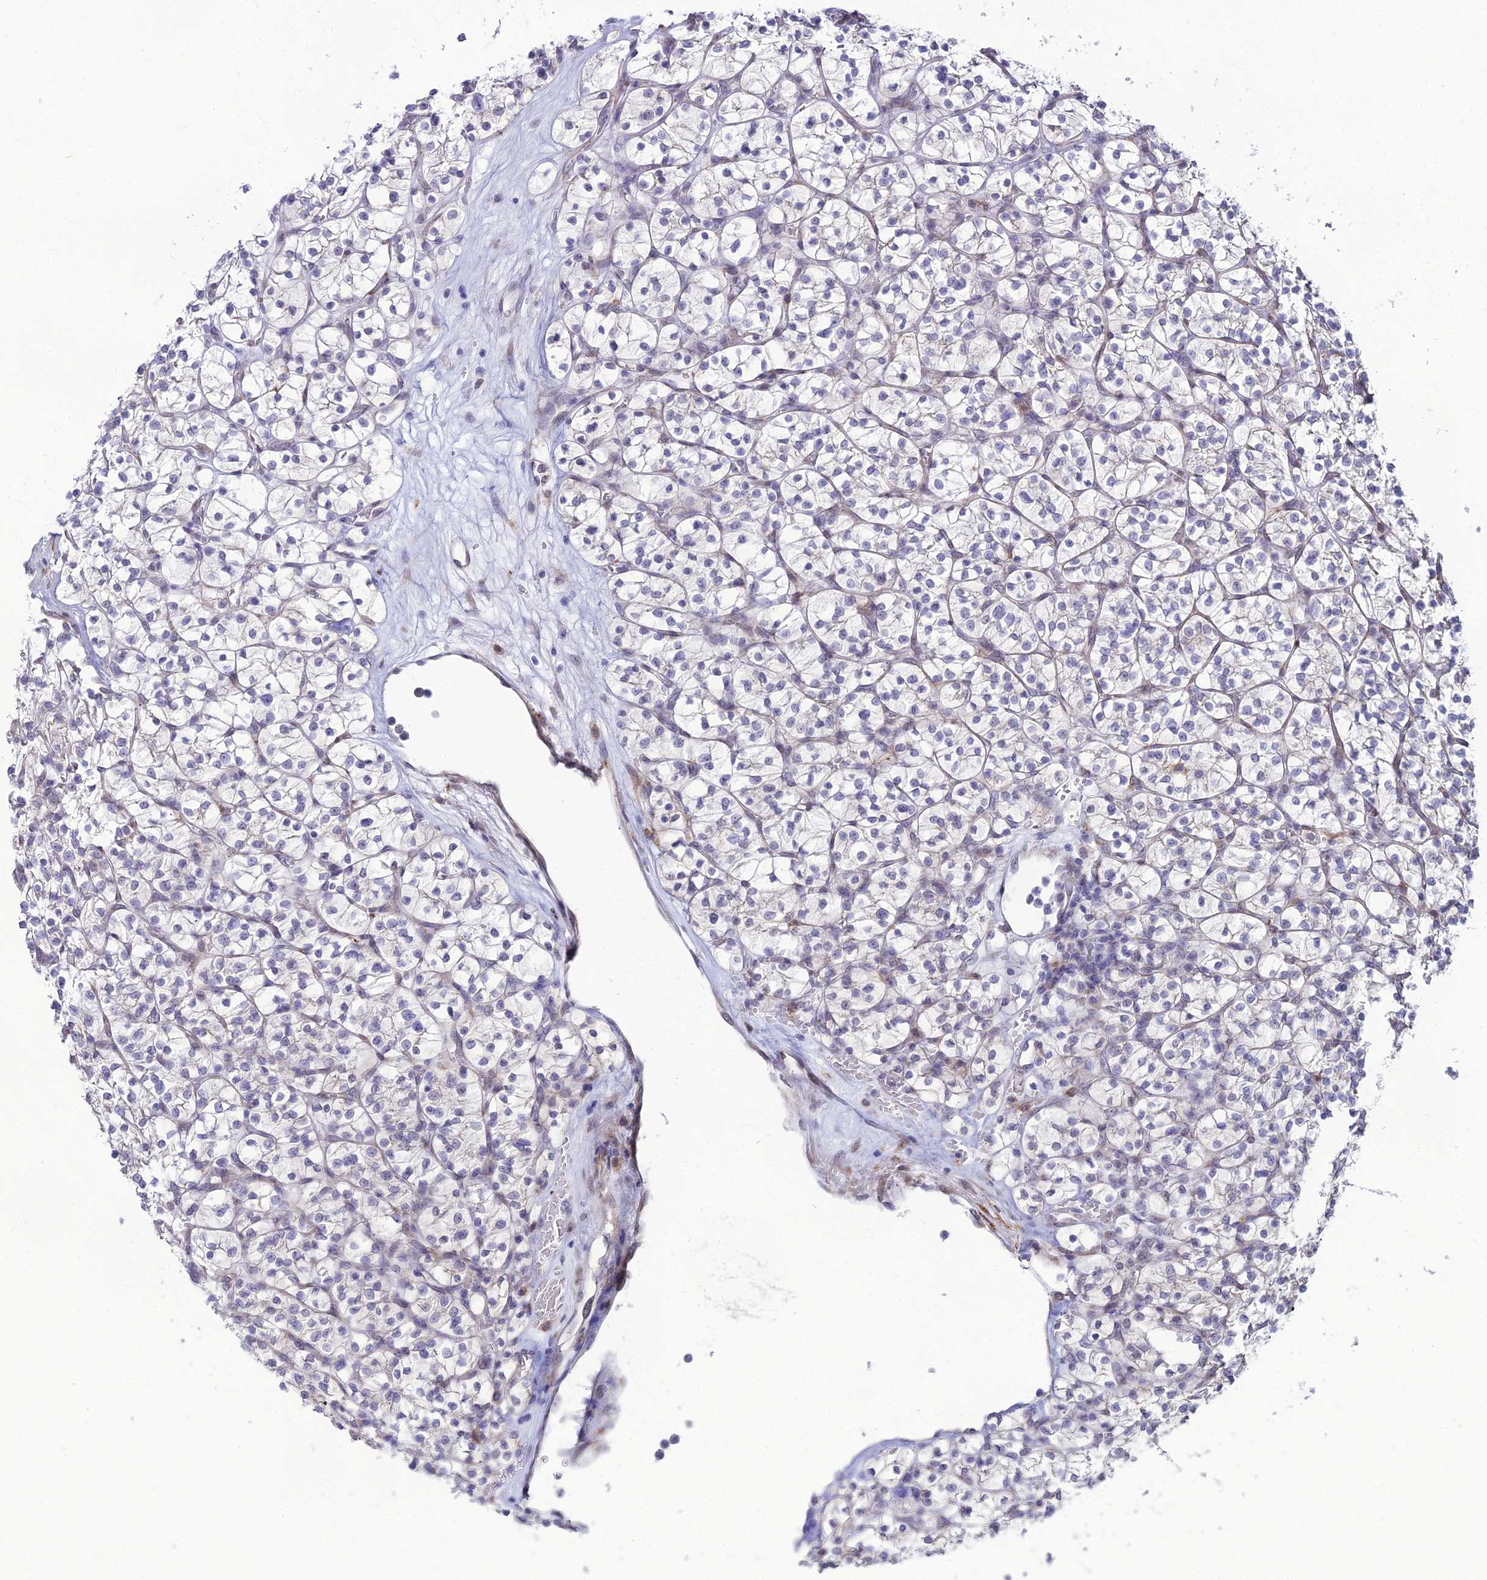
{"staining": {"intensity": "negative", "quantity": "none", "location": "none"}, "tissue": "renal cancer", "cell_type": "Tumor cells", "image_type": "cancer", "snomed": [{"axis": "morphology", "description": "Adenocarcinoma, NOS"}, {"axis": "topography", "description": "Kidney"}], "caption": "This is an immunohistochemistry micrograph of adenocarcinoma (renal). There is no staining in tumor cells.", "gene": "TROAP", "patient": {"sex": "female", "age": 64}}